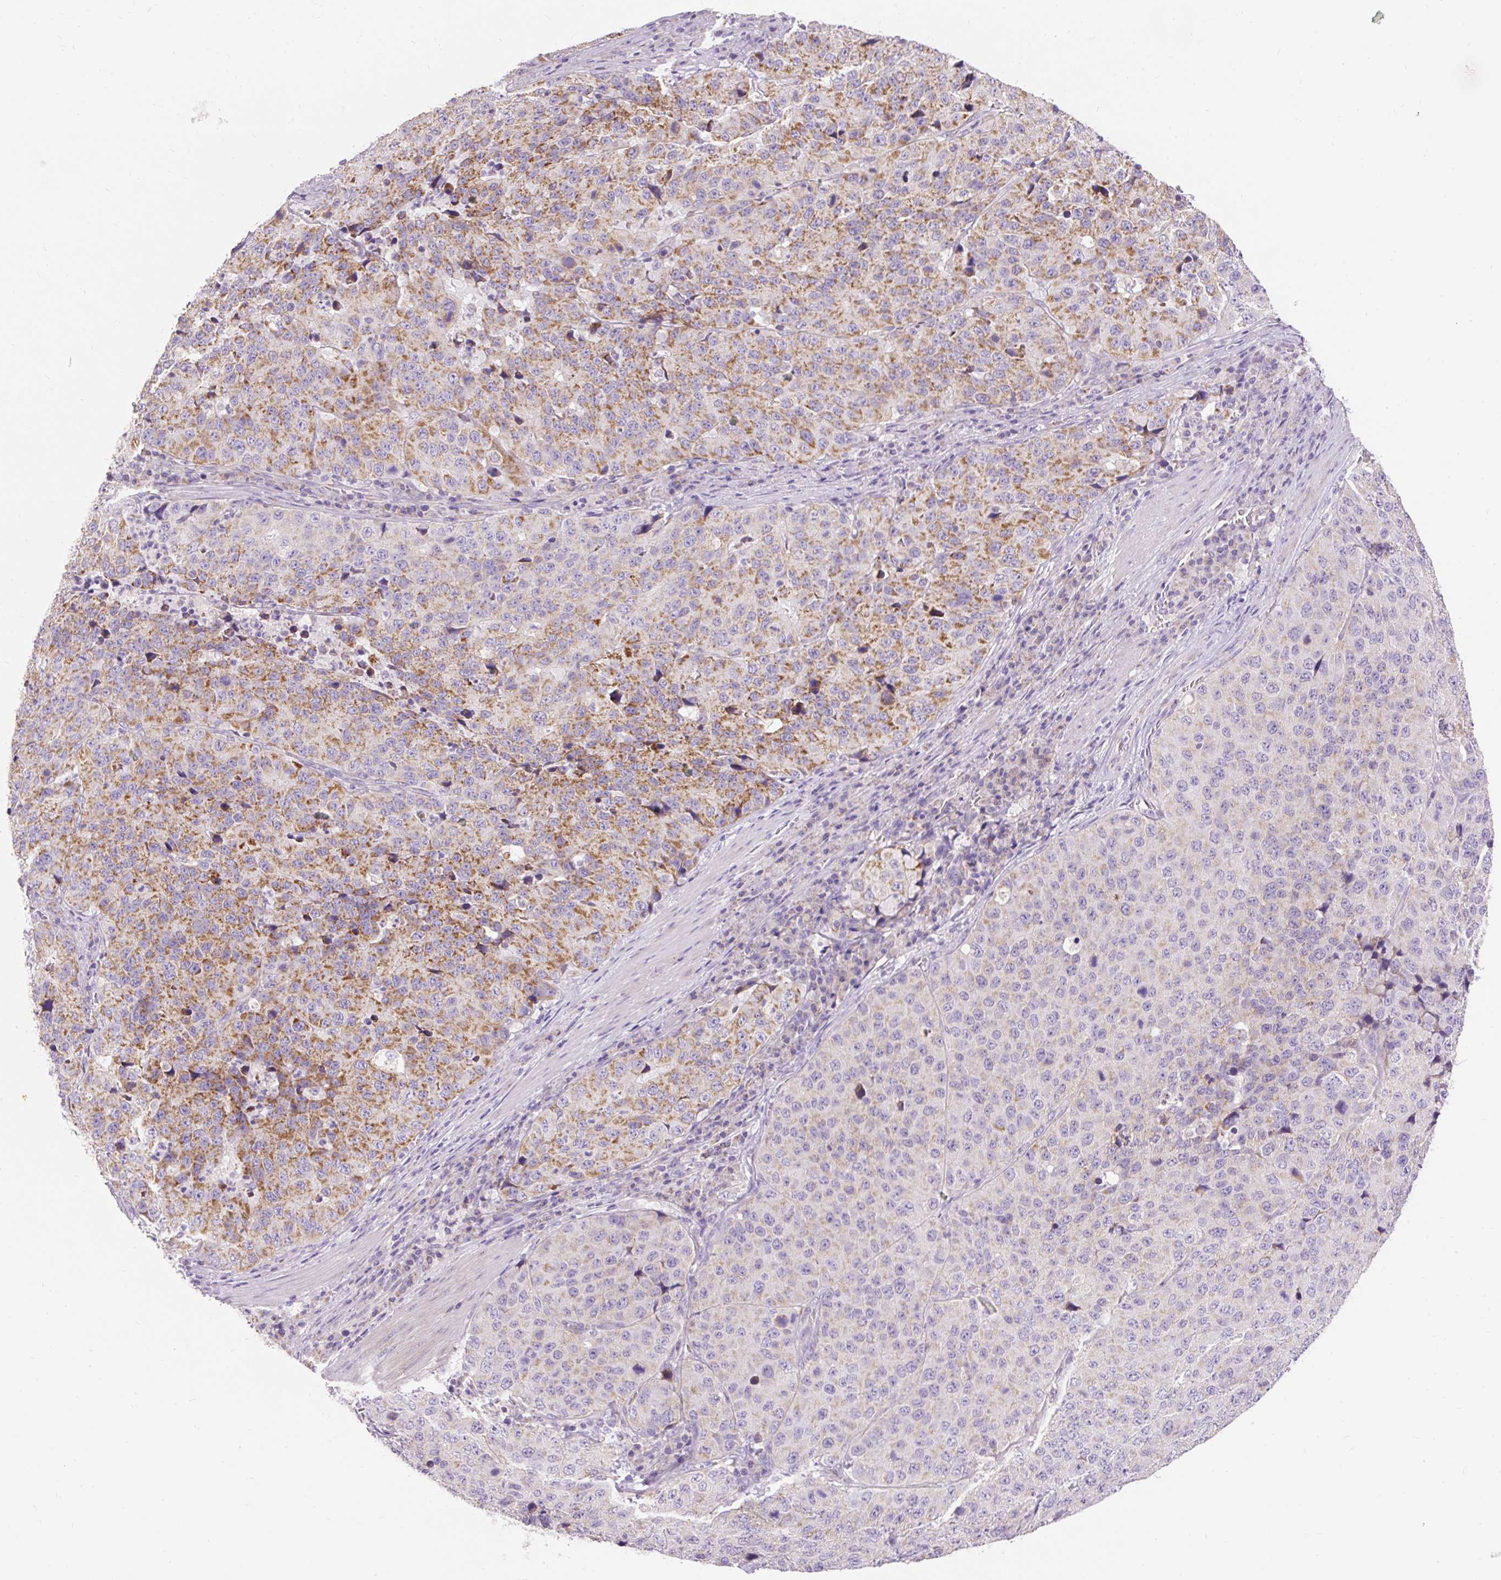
{"staining": {"intensity": "moderate", "quantity": "25%-75%", "location": "cytoplasmic/membranous"}, "tissue": "stomach cancer", "cell_type": "Tumor cells", "image_type": "cancer", "snomed": [{"axis": "morphology", "description": "Adenocarcinoma, NOS"}, {"axis": "topography", "description": "Stomach"}], "caption": "Approximately 25%-75% of tumor cells in human stomach cancer (adenocarcinoma) display moderate cytoplasmic/membranous protein expression as visualized by brown immunohistochemical staining.", "gene": "PMAIP1", "patient": {"sex": "male", "age": 71}}